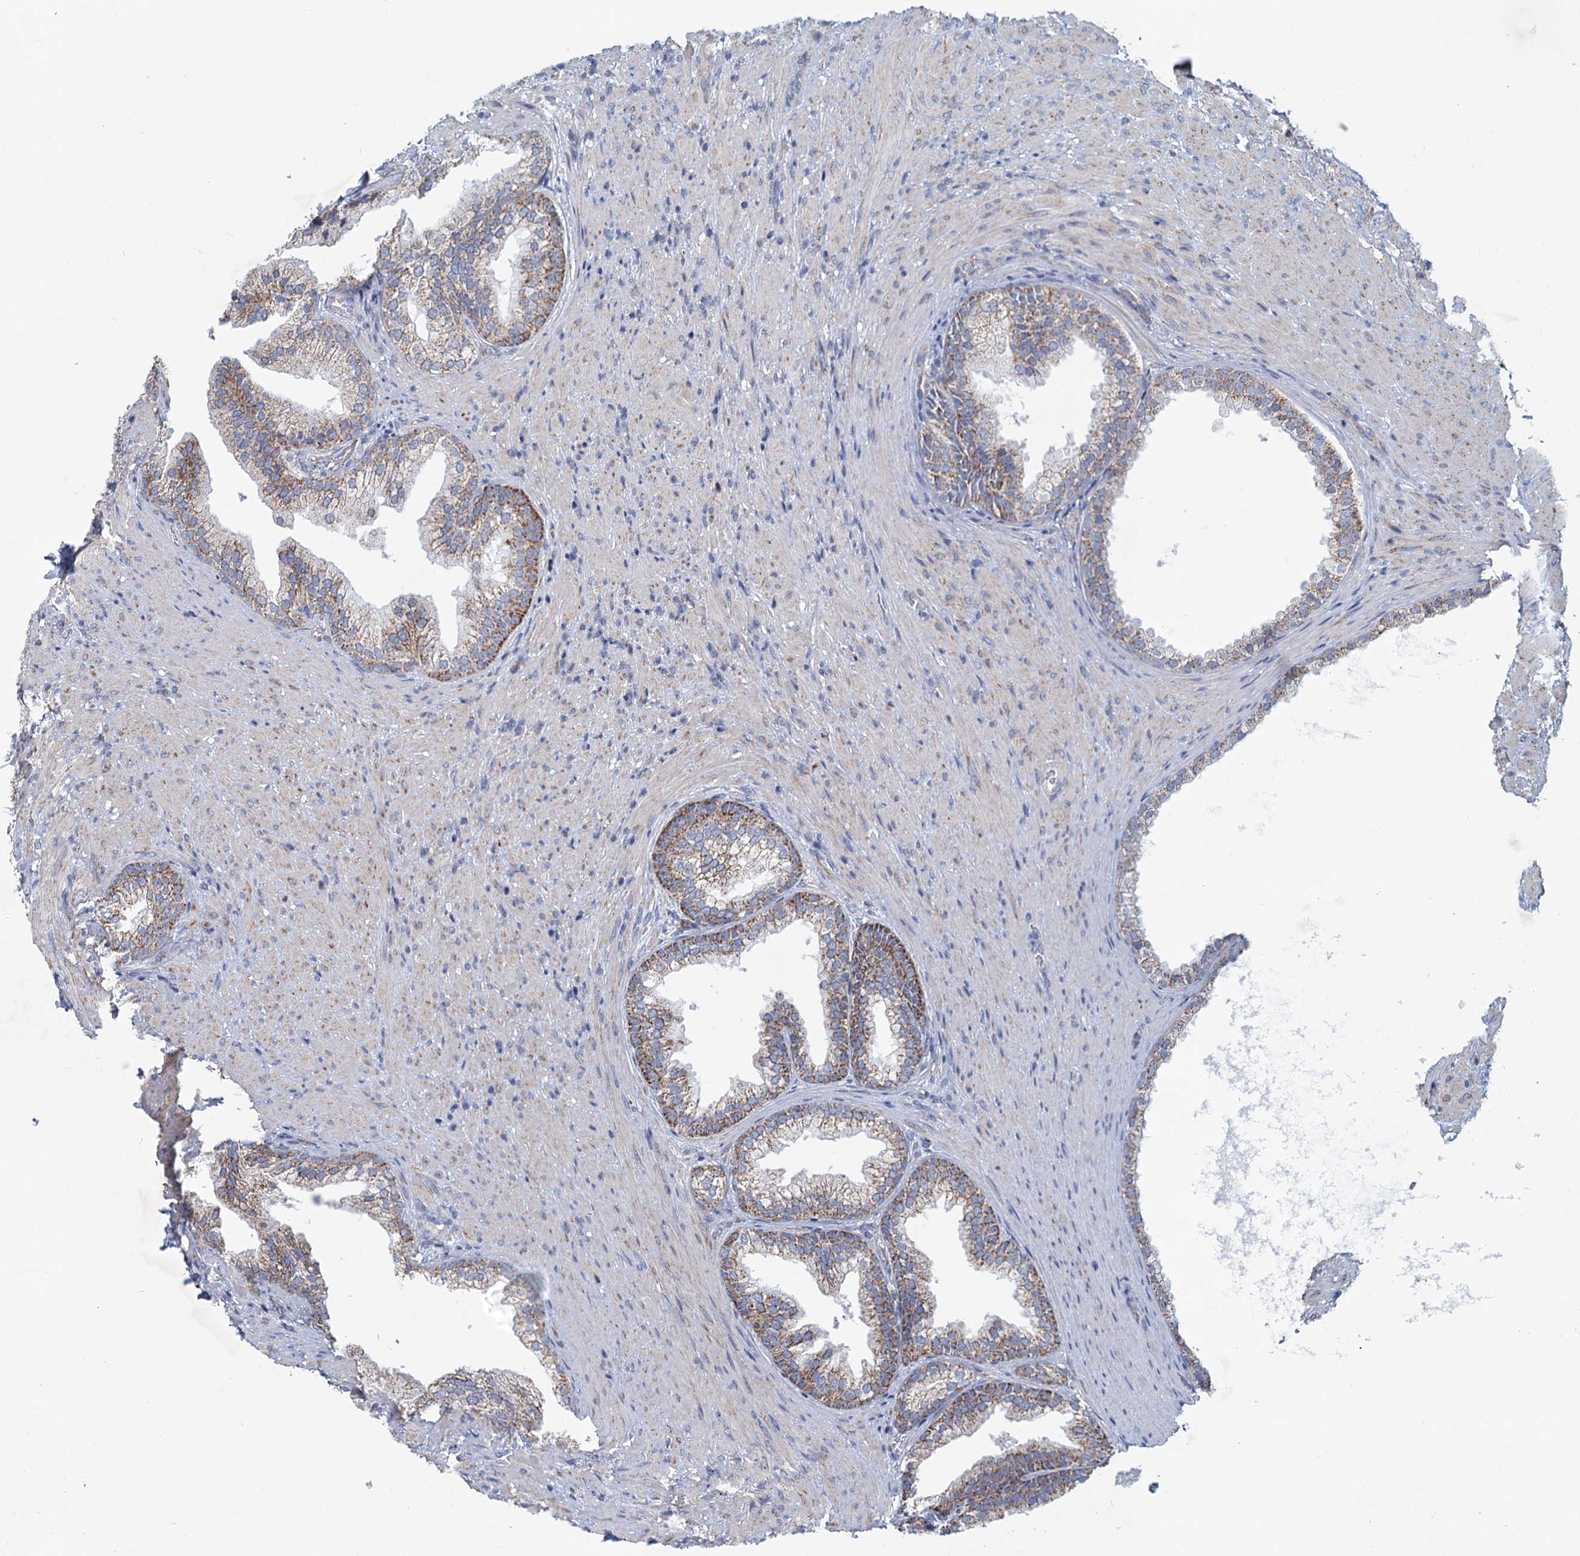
{"staining": {"intensity": "strong", "quantity": "25%-75%", "location": "cytoplasmic/membranous"}, "tissue": "prostate", "cell_type": "Glandular cells", "image_type": "normal", "snomed": [{"axis": "morphology", "description": "Normal tissue, NOS"}, {"axis": "topography", "description": "Prostate"}], "caption": "Prostate stained with immunohistochemistry exhibits strong cytoplasmic/membranous positivity in approximately 25%-75% of glandular cells. (Brightfield microscopy of DAB IHC at high magnification).", "gene": "NDUFC2", "patient": {"sex": "male", "age": 76}}